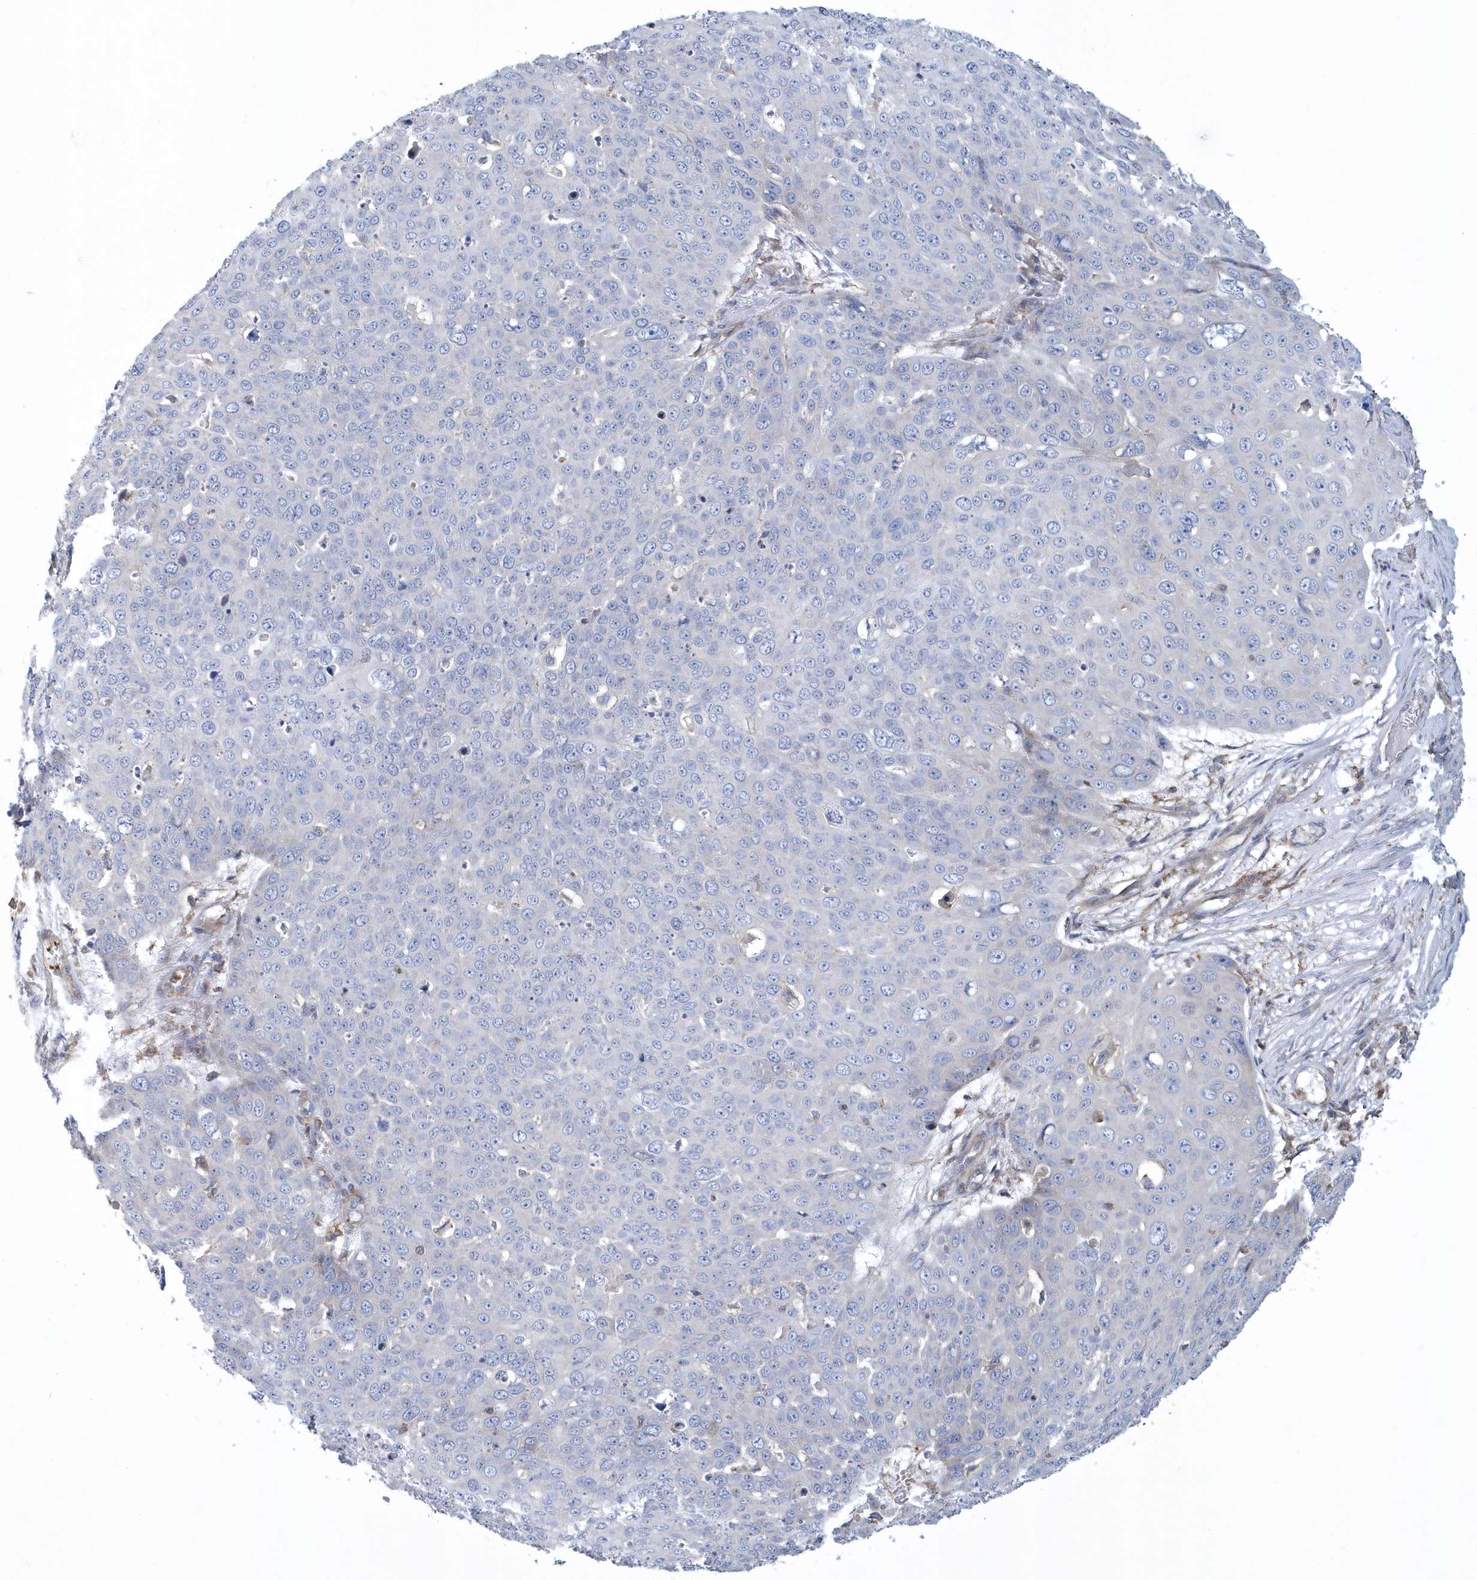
{"staining": {"intensity": "negative", "quantity": "none", "location": "none"}, "tissue": "skin cancer", "cell_type": "Tumor cells", "image_type": "cancer", "snomed": [{"axis": "morphology", "description": "Squamous cell carcinoma, NOS"}, {"axis": "topography", "description": "Skin"}], "caption": "High power microscopy histopathology image of an immunohistochemistry (IHC) histopathology image of skin cancer, revealing no significant positivity in tumor cells.", "gene": "ARAP2", "patient": {"sex": "male", "age": 71}}